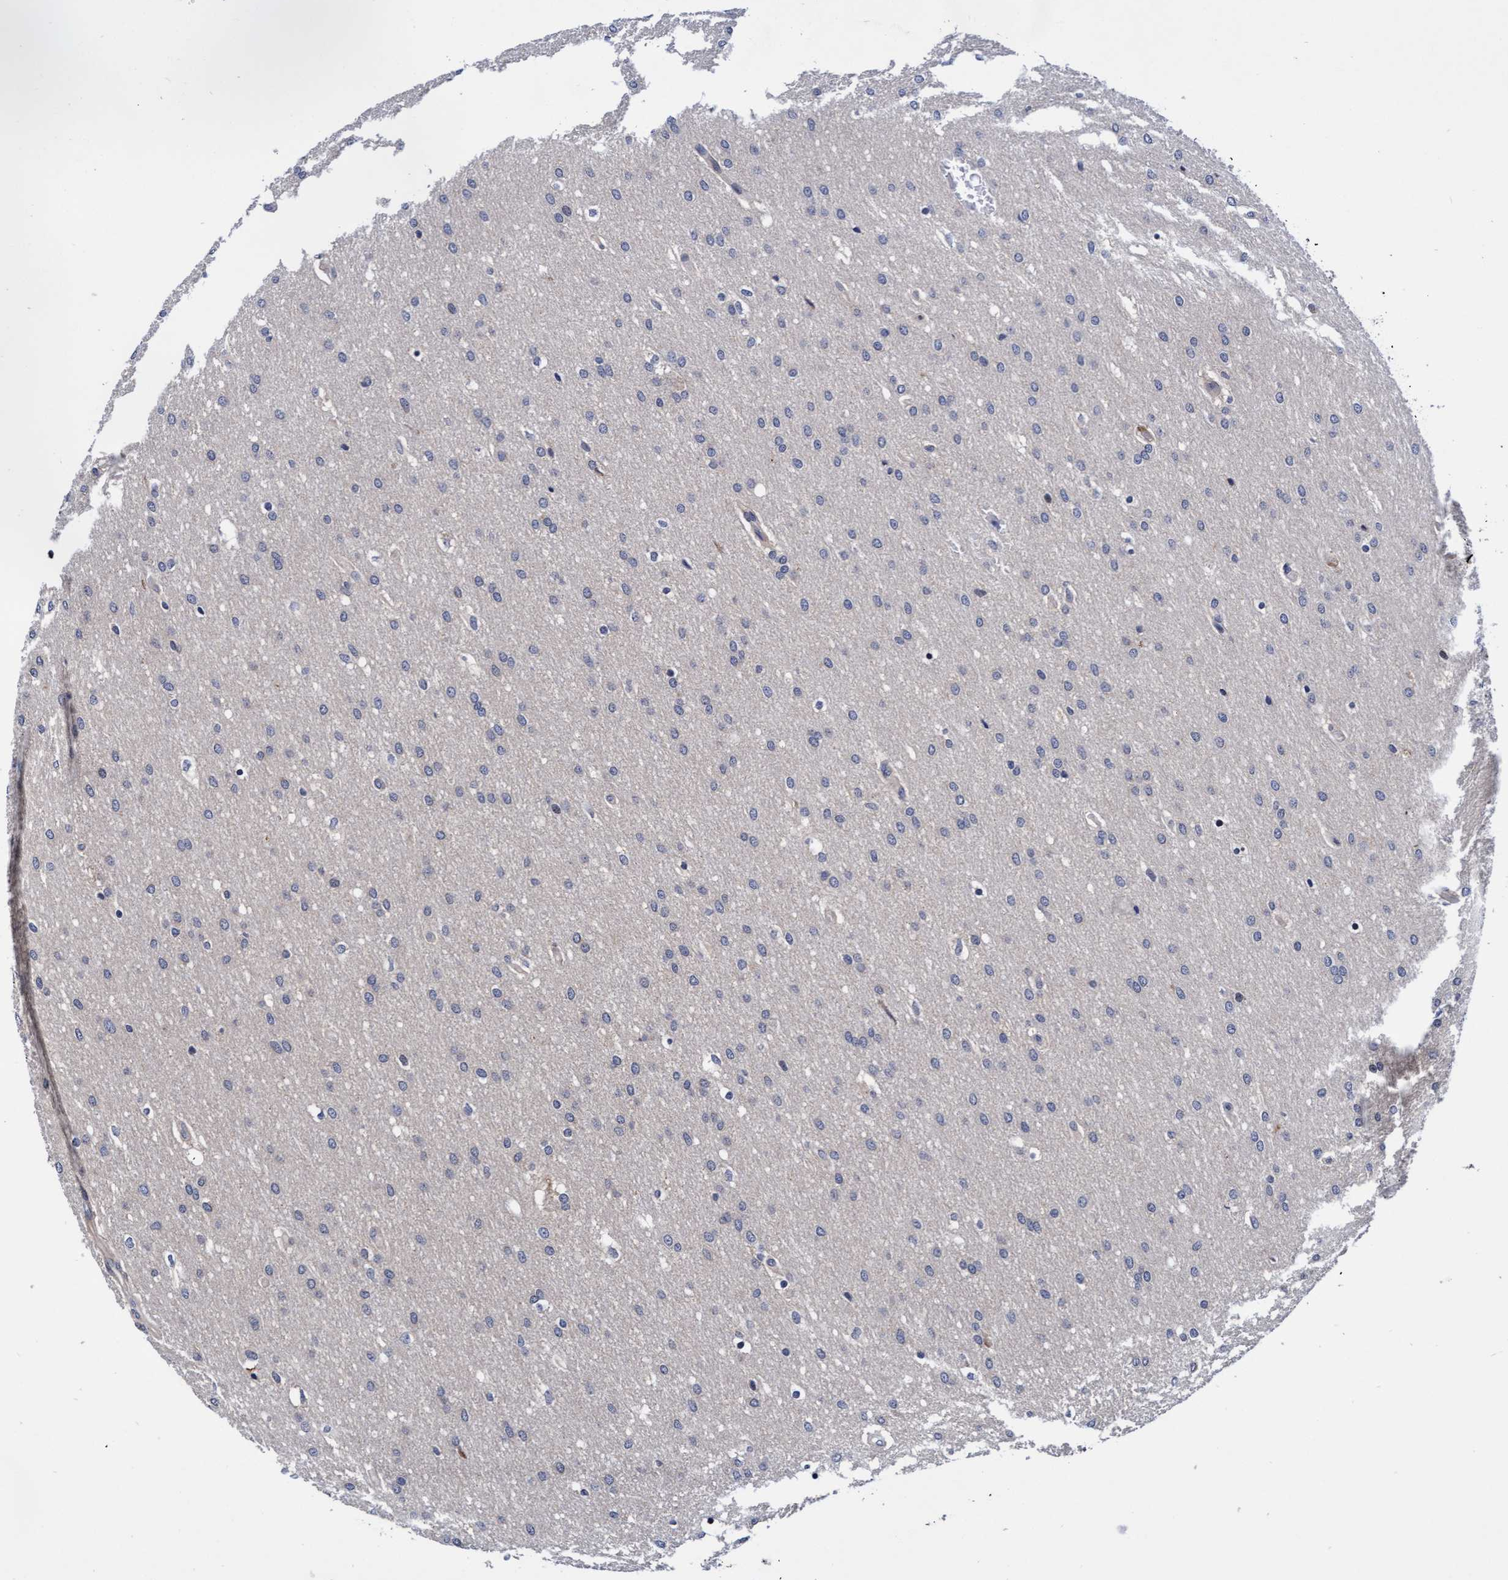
{"staining": {"intensity": "negative", "quantity": "none", "location": "none"}, "tissue": "glioma", "cell_type": "Tumor cells", "image_type": "cancer", "snomed": [{"axis": "morphology", "description": "Glioma, malignant, Low grade"}, {"axis": "topography", "description": "Brain"}], "caption": "High magnification brightfield microscopy of glioma stained with DAB (3,3'-diaminobenzidine) (brown) and counterstained with hematoxylin (blue): tumor cells show no significant expression. The staining was performed using DAB to visualize the protein expression in brown, while the nuclei were stained in blue with hematoxylin (Magnification: 20x).", "gene": "EFCAB13", "patient": {"sex": "female", "age": 37}}